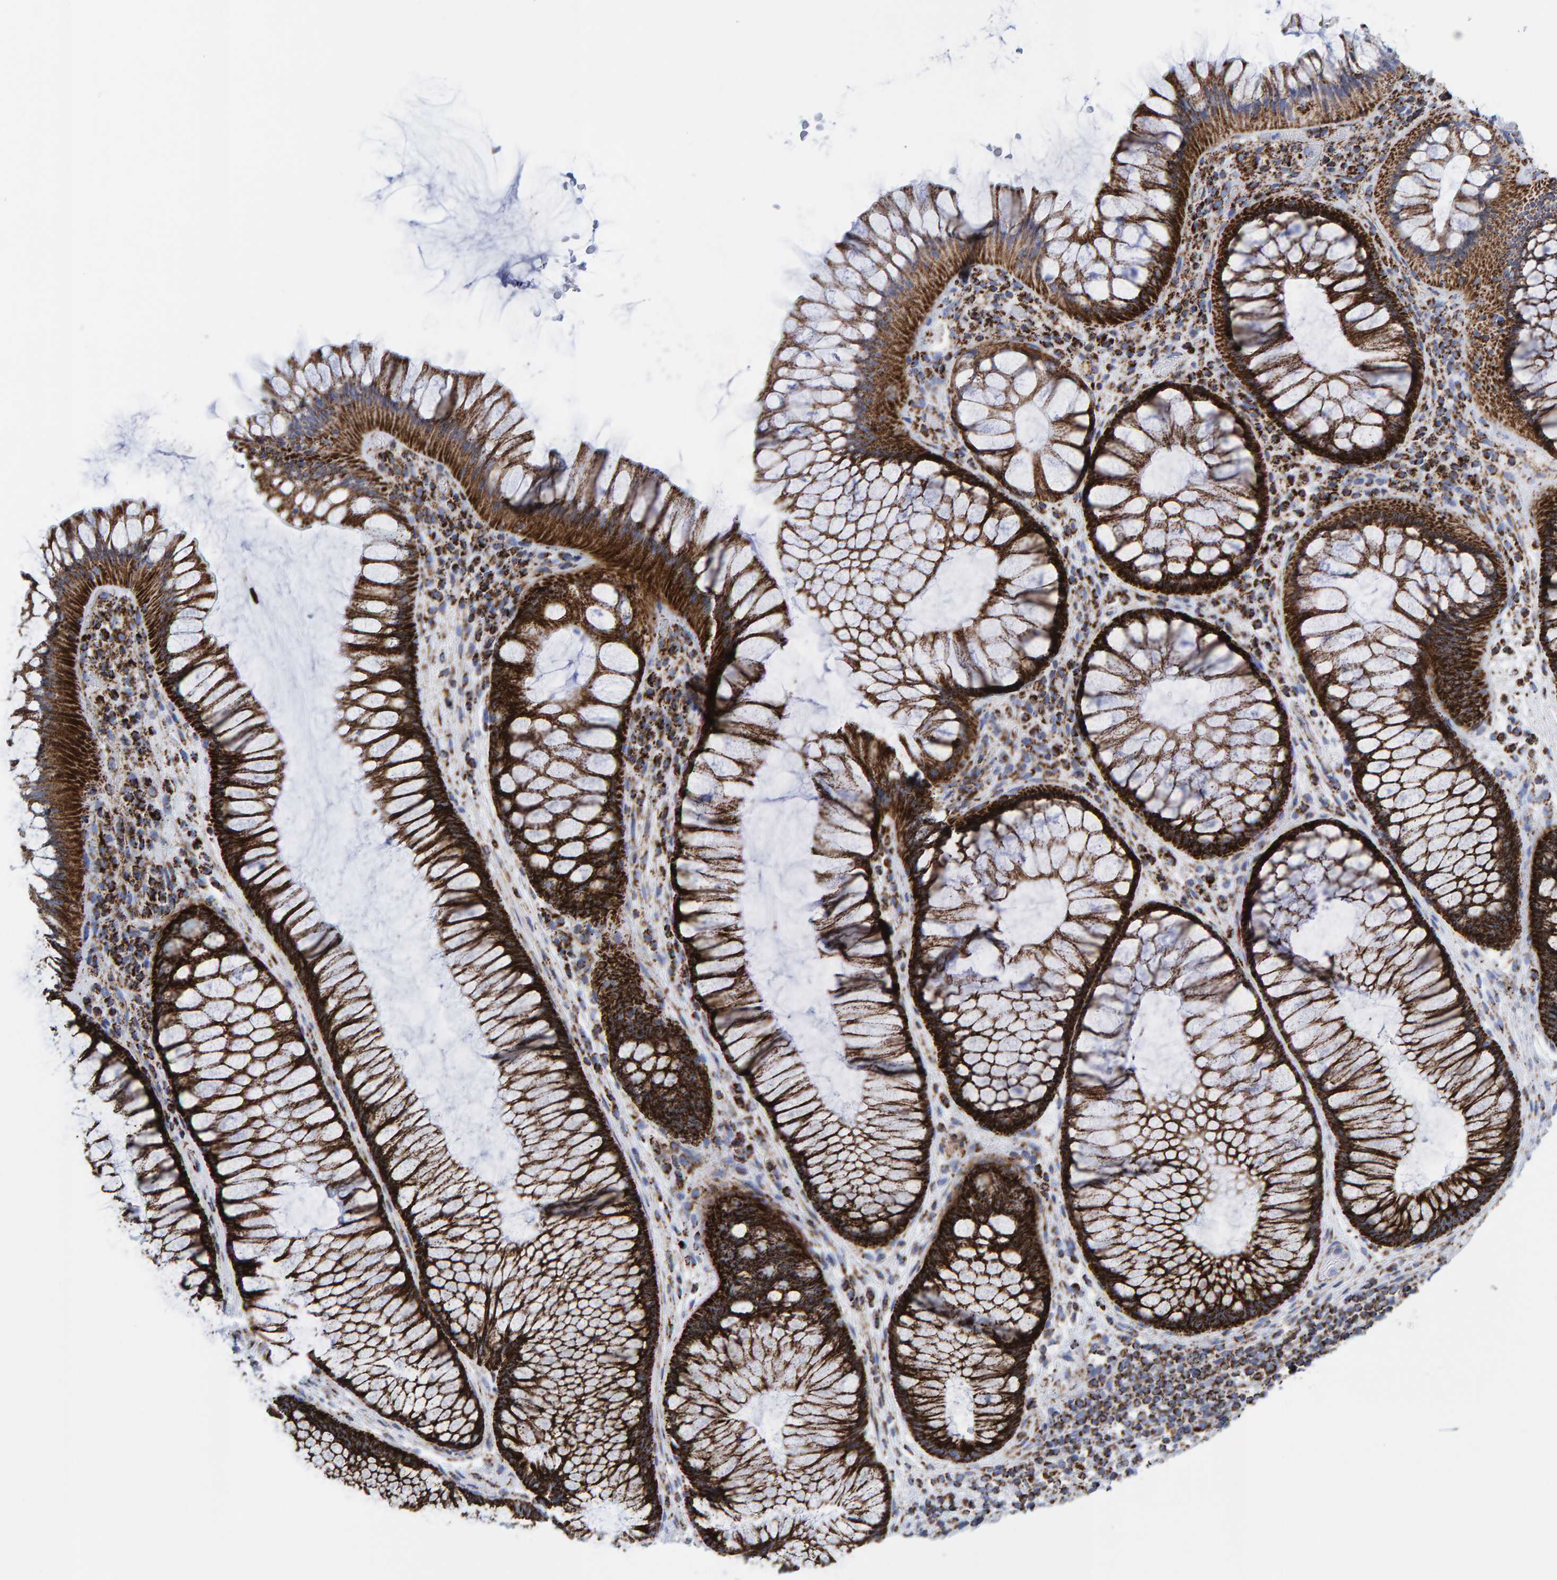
{"staining": {"intensity": "strong", "quantity": ">75%", "location": "cytoplasmic/membranous"}, "tissue": "rectum", "cell_type": "Glandular cells", "image_type": "normal", "snomed": [{"axis": "morphology", "description": "Normal tissue, NOS"}, {"axis": "topography", "description": "Rectum"}], "caption": "Rectum stained with a protein marker reveals strong staining in glandular cells.", "gene": "ENSG00000262660", "patient": {"sex": "male", "age": 51}}